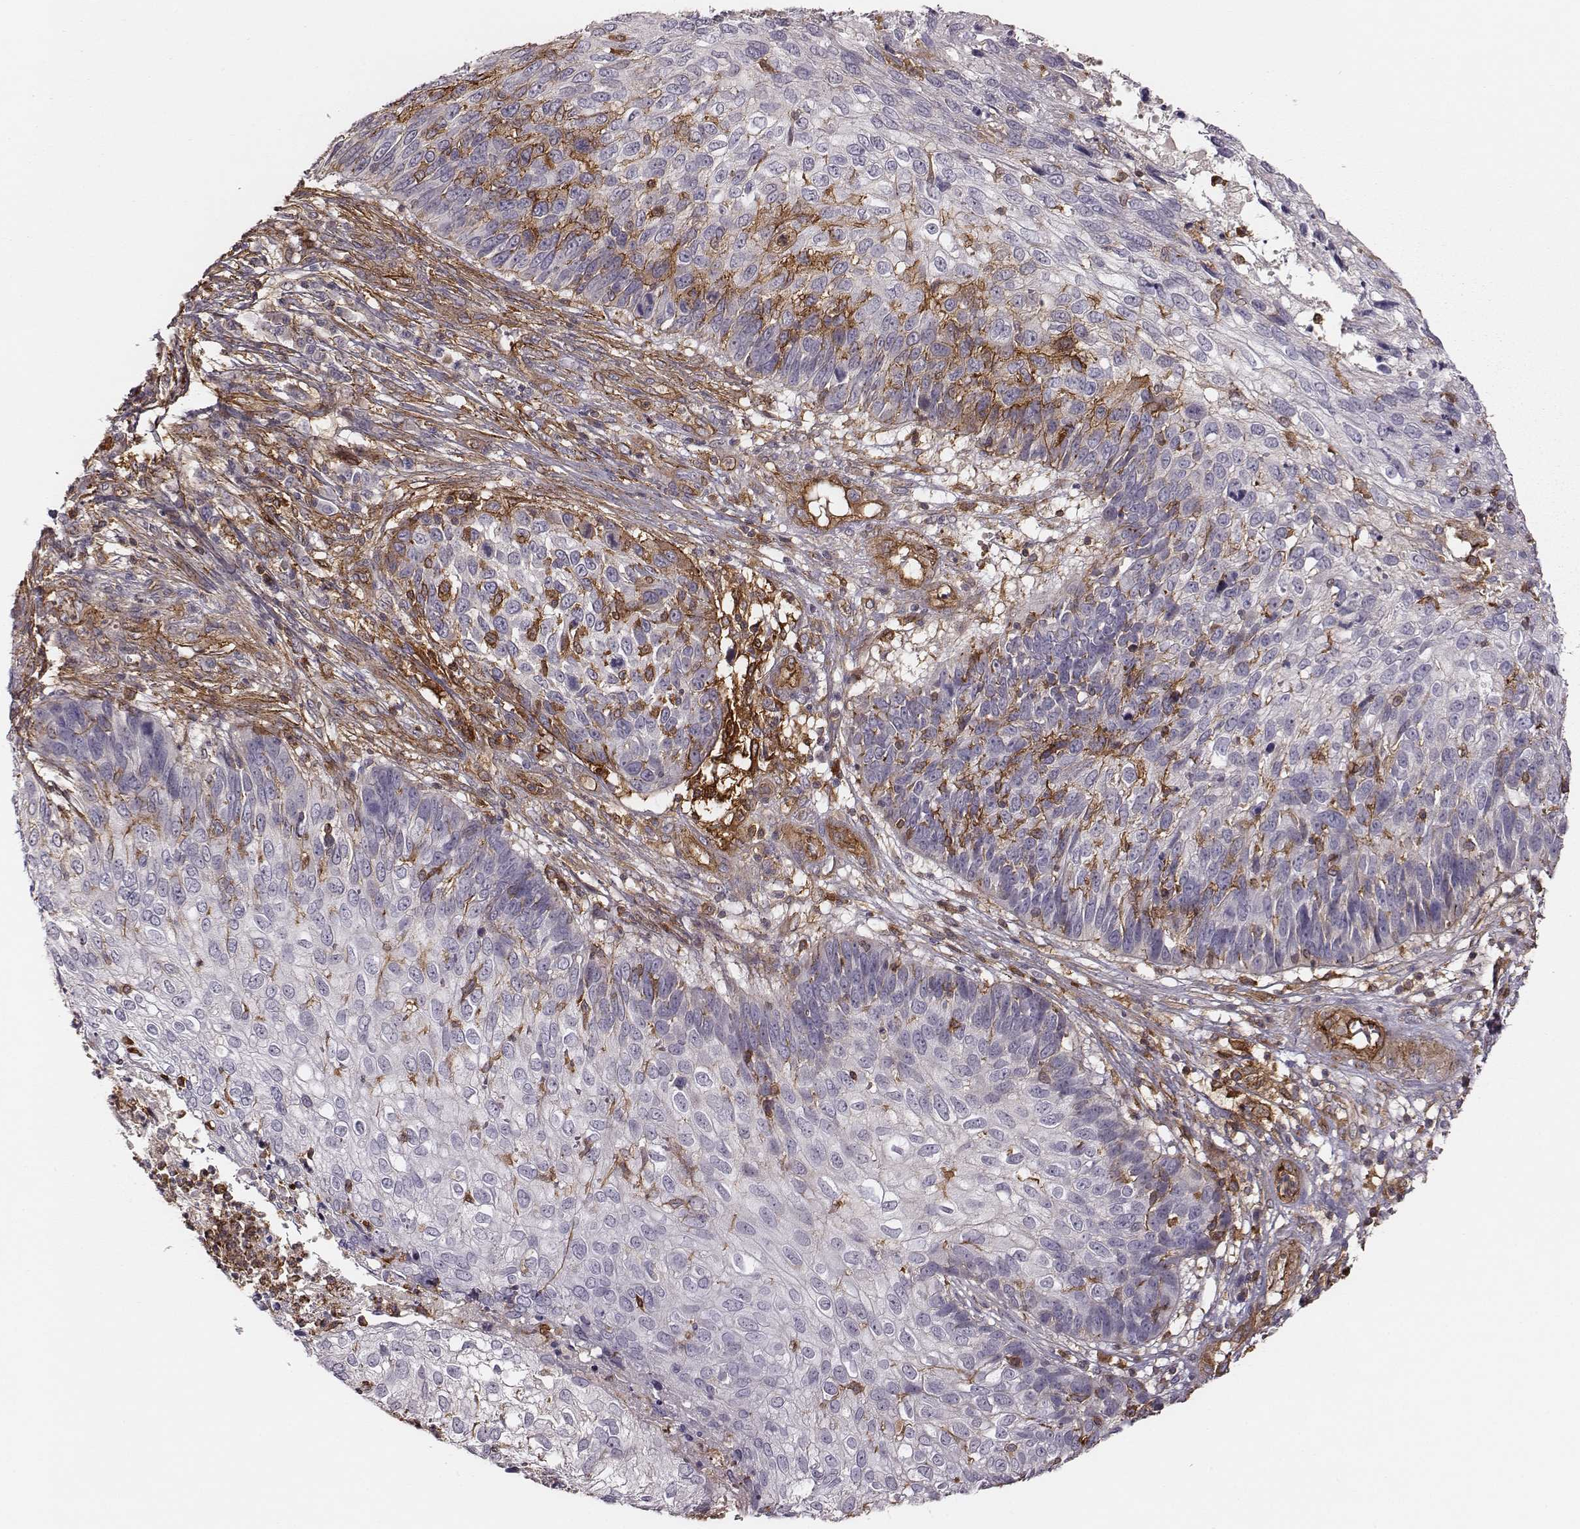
{"staining": {"intensity": "negative", "quantity": "none", "location": "none"}, "tissue": "skin cancer", "cell_type": "Tumor cells", "image_type": "cancer", "snomed": [{"axis": "morphology", "description": "Squamous cell carcinoma, NOS"}, {"axis": "topography", "description": "Skin"}], "caption": "An immunohistochemistry (IHC) micrograph of skin cancer (squamous cell carcinoma) is shown. There is no staining in tumor cells of skin cancer (squamous cell carcinoma).", "gene": "ZYX", "patient": {"sex": "male", "age": 92}}